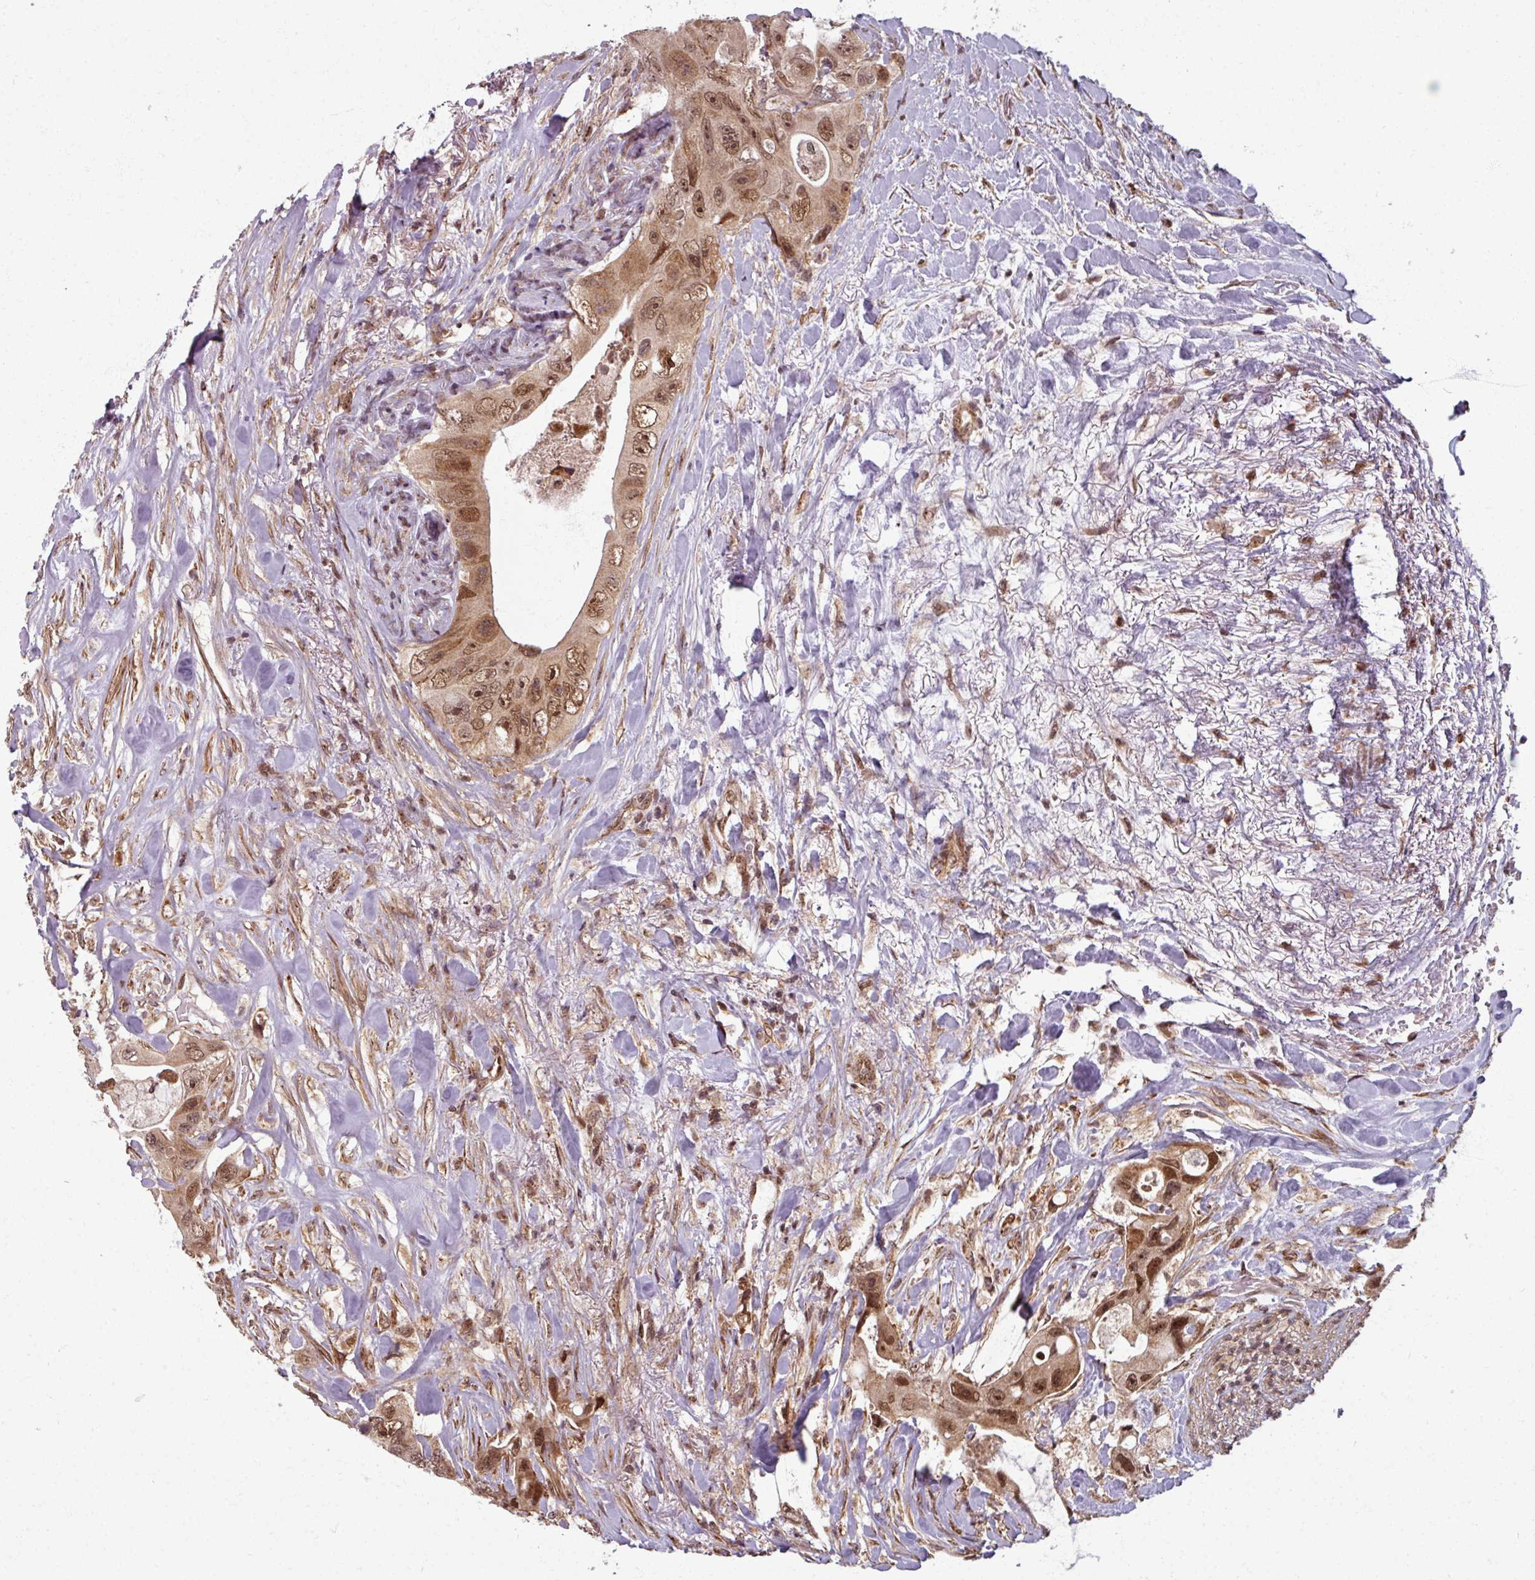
{"staining": {"intensity": "moderate", "quantity": ">75%", "location": "cytoplasmic/membranous,nuclear"}, "tissue": "colorectal cancer", "cell_type": "Tumor cells", "image_type": "cancer", "snomed": [{"axis": "morphology", "description": "Adenocarcinoma, NOS"}, {"axis": "topography", "description": "Colon"}], "caption": "Approximately >75% of tumor cells in colorectal cancer display moderate cytoplasmic/membranous and nuclear protein expression as visualized by brown immunohistochemical staining.", "gene": "SWI5", "patient": {"sex": "female", "age": 46}}